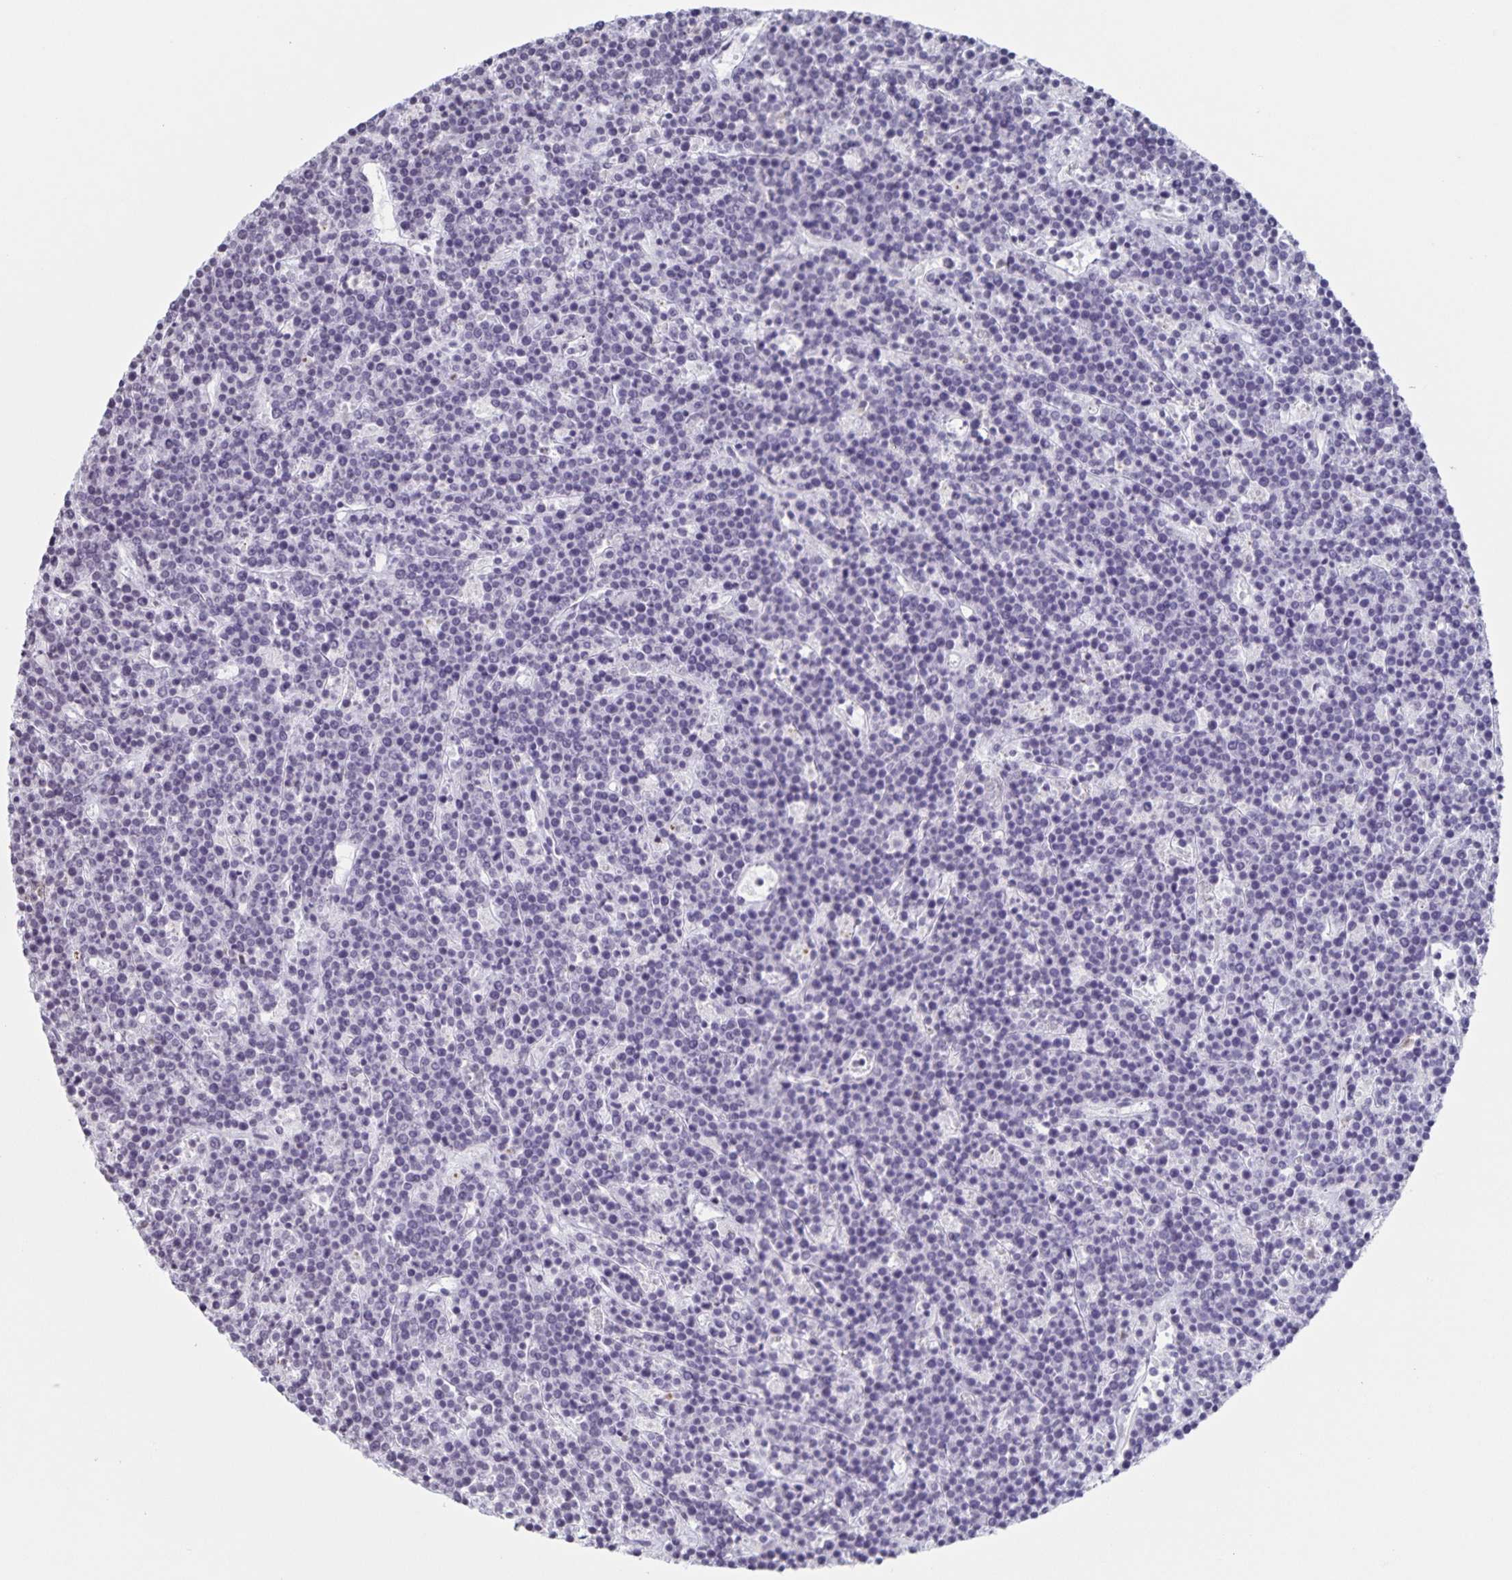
{"staining": {"intensity": "negative", "quantity": "none", "location": "none"}, "tissue": "lymphoma", "cell_type": "Tumor cells", "image_type": "cancer", "snomed": [{"axis": "morphology", "description": "Malignant lymphoma, non-Hodgkin's type, High grade"}, {"axis": "topography", "description": "Ovary"}], "caption": "An IHC photomicrograph of high-grade malignant lymphoma, non-Hodgkin's type is shown. There is no staining in tumor cells of high-grade malignant lymphoma, non-Hodgkin's type. The staining is performed using DAB (3,3'-diaminobenzidine) brown chromogen with nuclei counter-stained in using hematoxylin.", "gene": "LCE6A", "patient": {"sex": "female", "age": 56}}